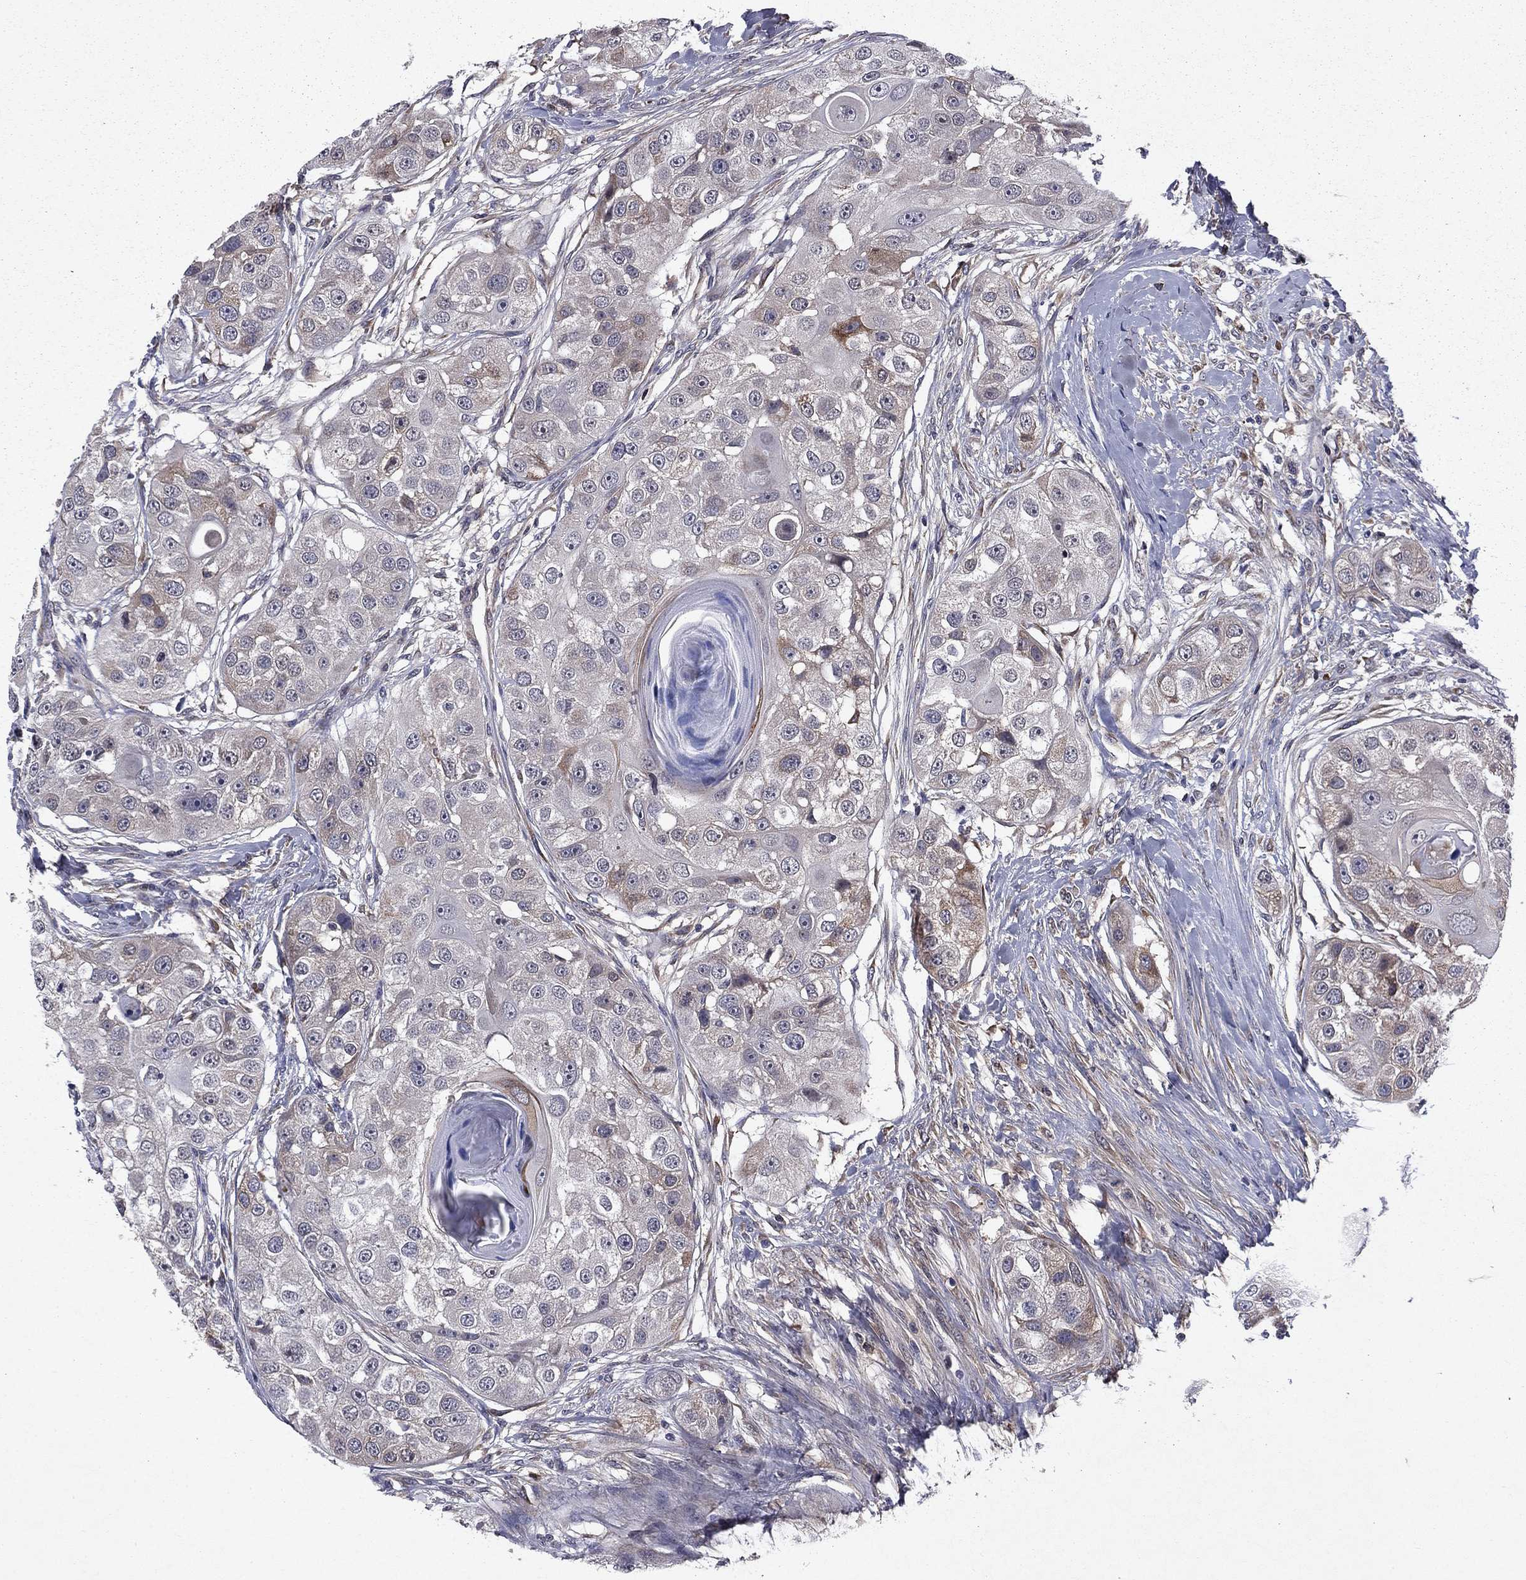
{"staining": {"intensity": "weak", "quantity": "<25%", "location": "cytoplasmic/membranous"}, "tissue": "head and neck cancer", "cell_type": "Tumor cells", "image_type": "cancer", "snomed": [{"axis": "morphology", "description": "Normal tissue, NOS"}, {"axis": "morphology", "description": "Squamous cell carcinoma, NOS"}, {"axis": "topography", "description": "Skeletal muscle"}, {"axis": "topography", "description": "Head-Neck"}], "caption": "A high-resolution micrograph shows immunohistochemistry staining of head and neck cancer (squamous cell carcinoma), which exhibits no significant staining in tumor cells.", "gene": "ECM1", "patient": {"sex": "male", "age": 51}}